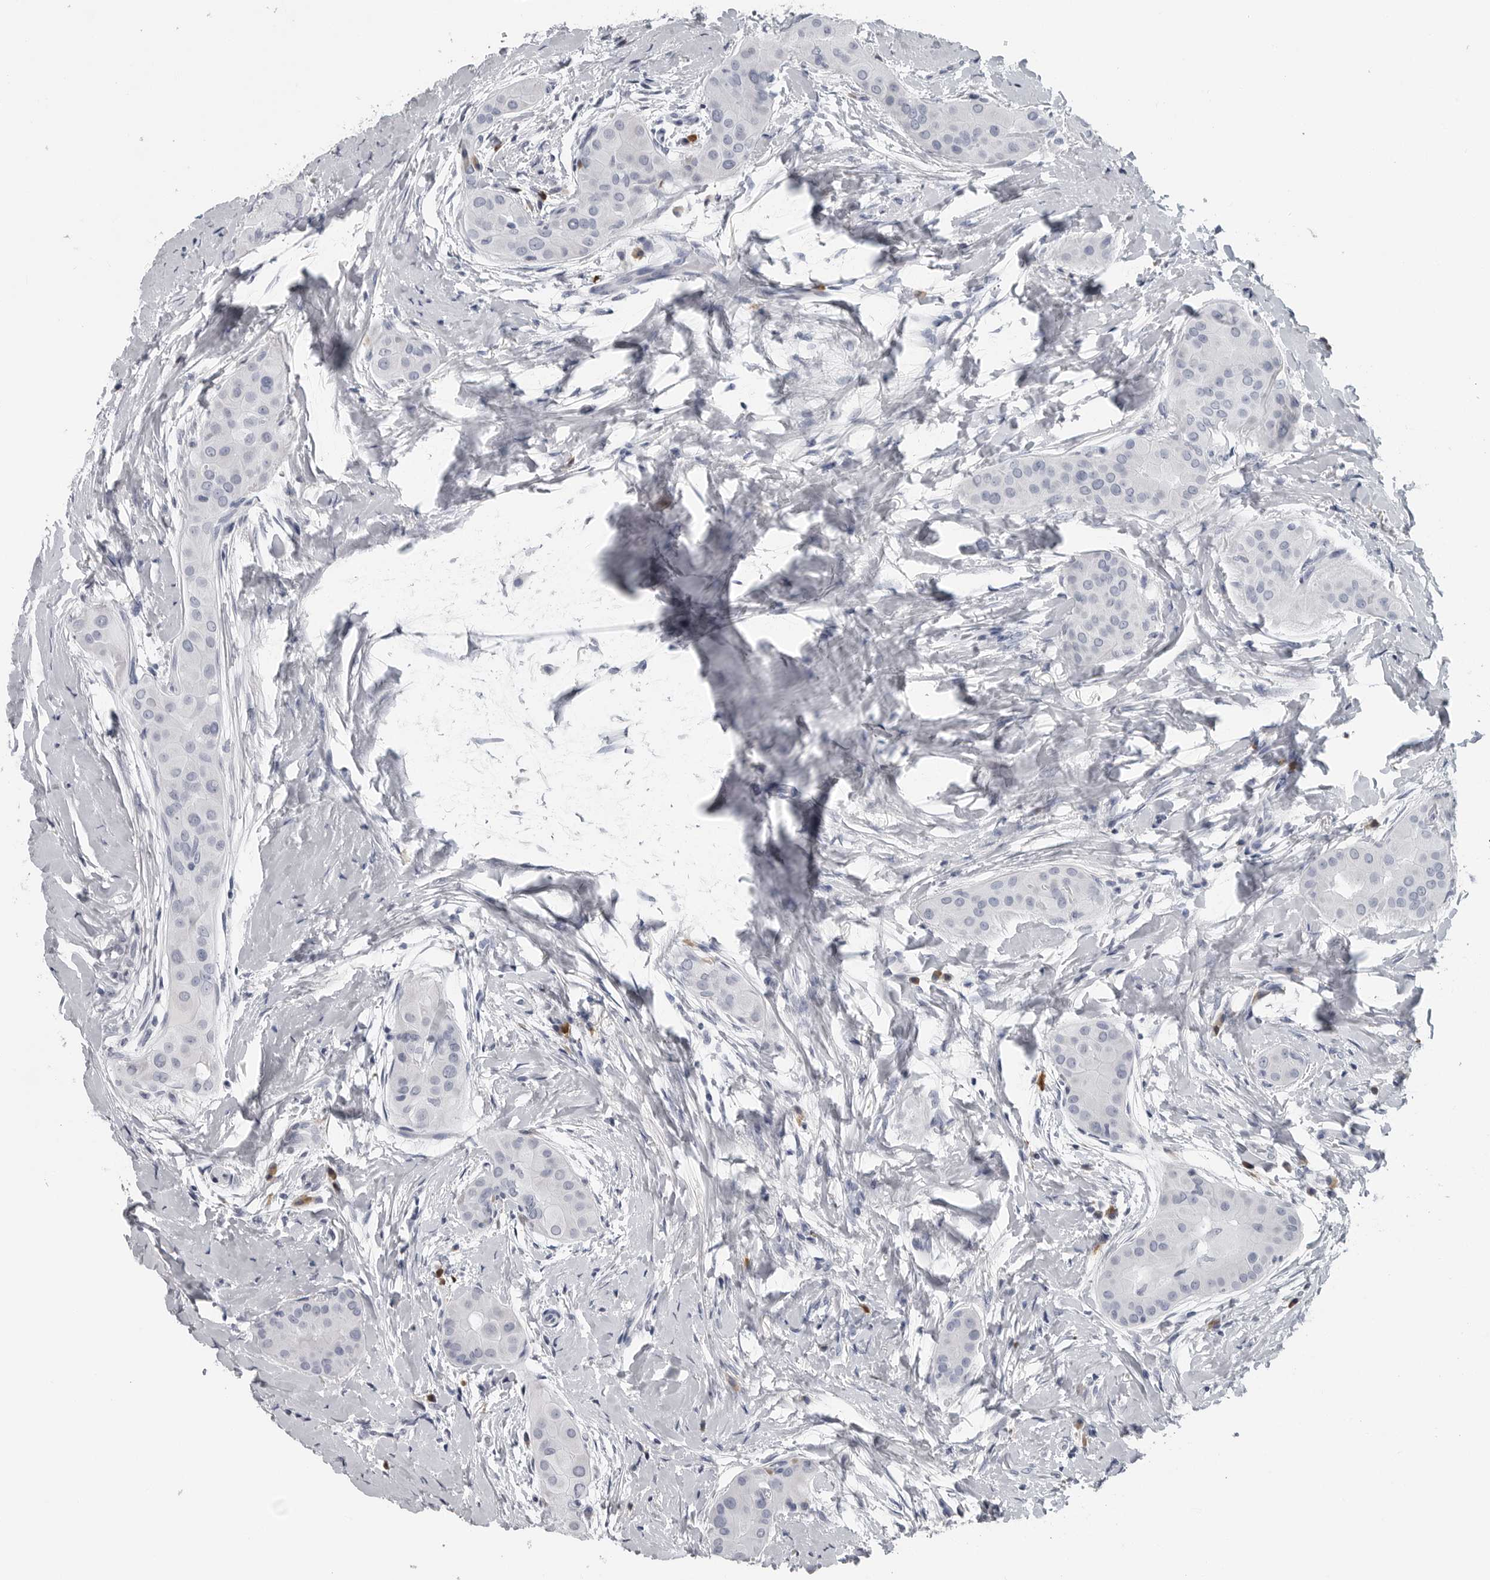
{"staining": {"intensity": "negative", "quantity": "none", "location": "none"}, "tissue": "thyroid cancer", "cell_type": "Tumor cells", "image_type": "cancer", "snomed": [{"axis": "morphology", "description": "Papillary adenocarcinoma, NOS"}, {"axis": "topography", "description": "Thyroid gland"}], "caption": "The IHC histopathology image has no significant expression in tumor cells of thyroid papillary adenocarcinoma tissue.", "gene": "AMPD1", "patient": {"sex": "male", "age": 33}}